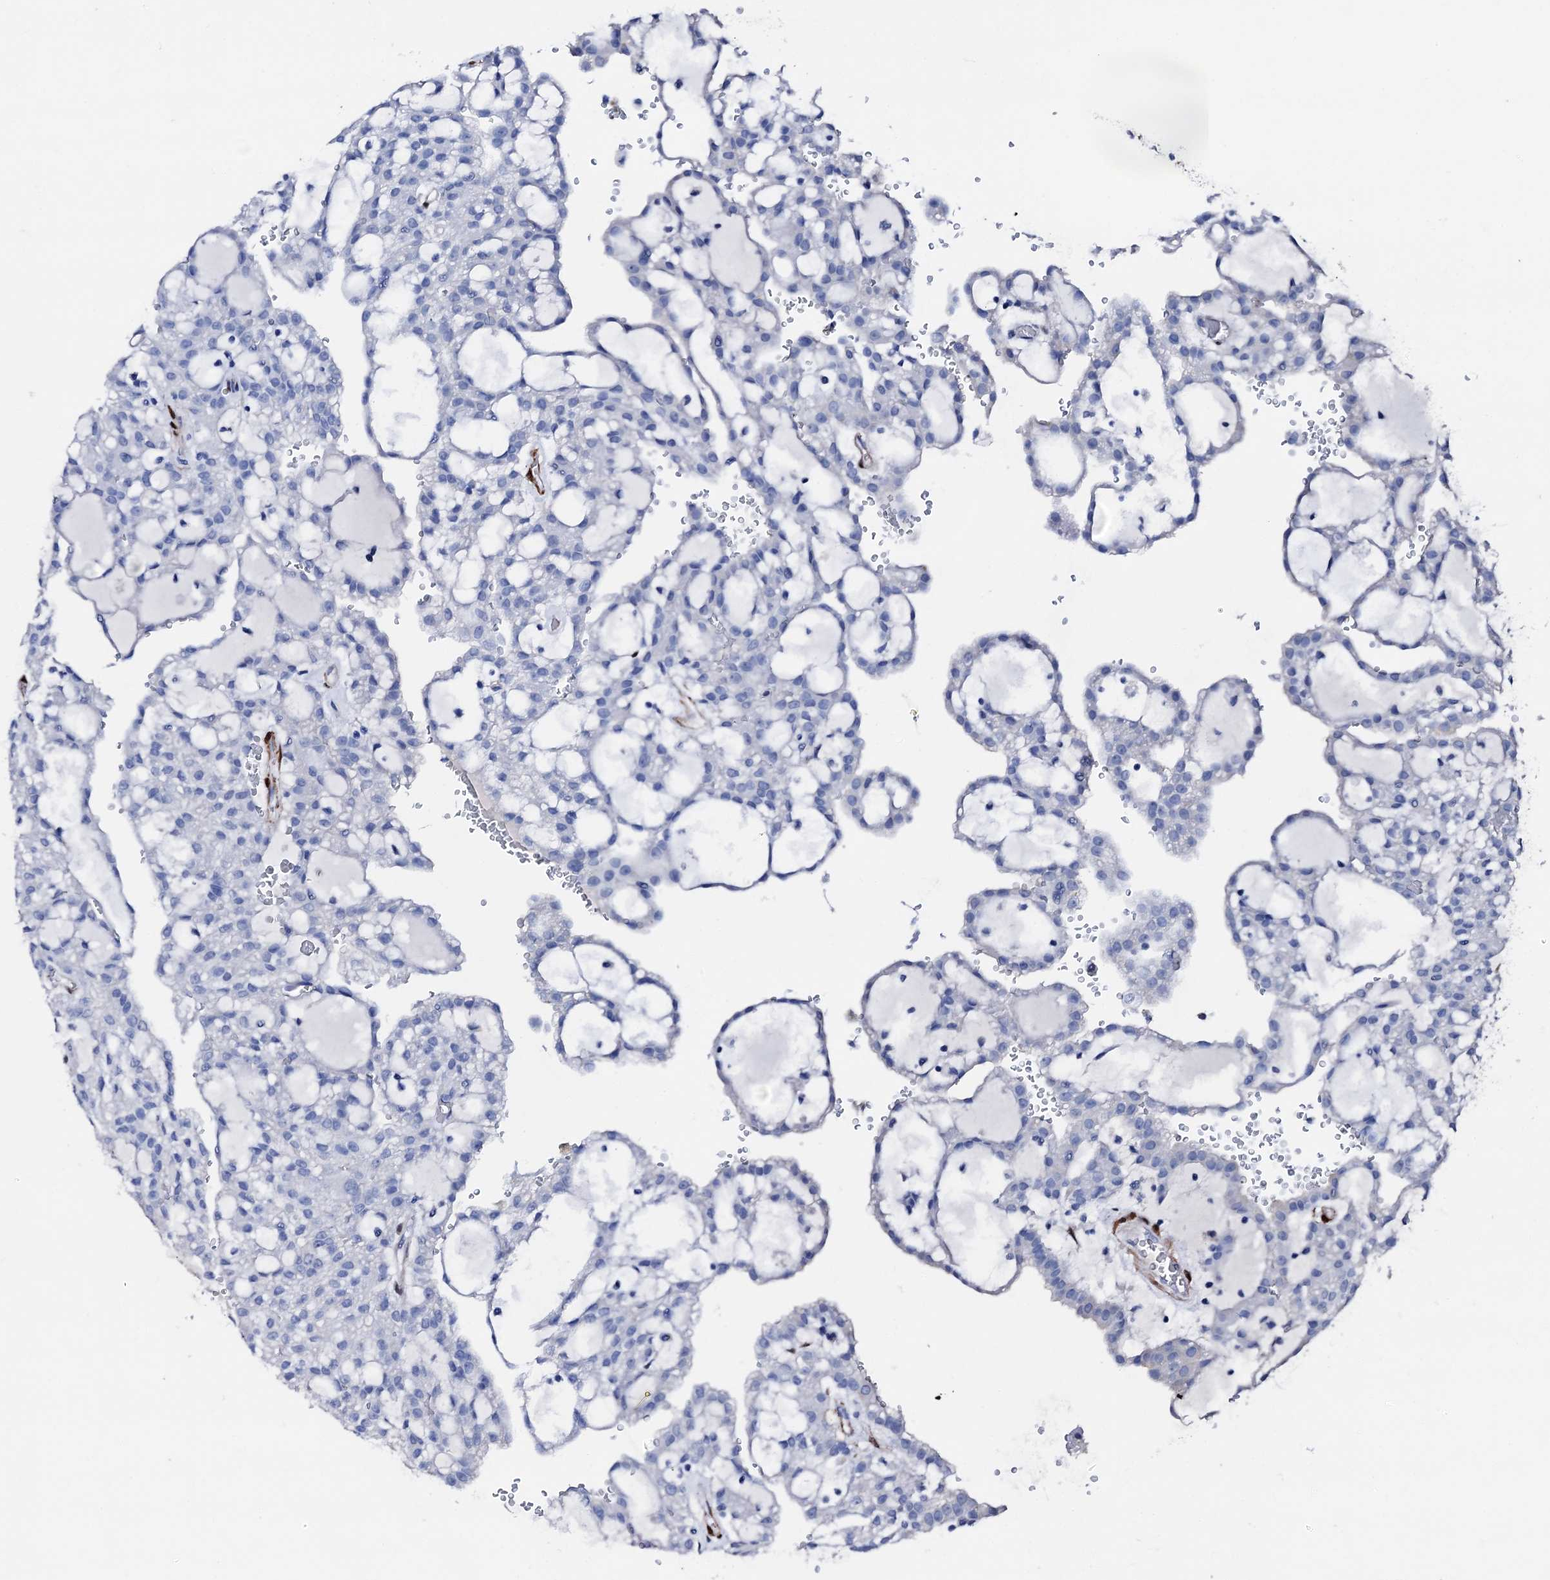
{"staining": {"intensity": "negative", "quantity": "none", "location": "none"}, "tissue": "renal cancer", "cell_type": "Tumor cells", "image_type": "cancer", "snomed": [{"axis": "morphology", "description": "Adenocarcinoma, NOS"}, {"axis": "topography", "description": "Kidney"}], "caption": "Immunohistochemistry photomicrograph of human renal adenocarcinoma stained for a protein (brown), which shows no expression in tumor cells. Brightfield microscopy of immunohistochemistry stained with DAB (3,3'-diaminobenzidine) (brown) and hematoxylin (blue), captured at high magnification.", "gene": "NRIP2", "patient": {"sex": "male", "age": 63}}